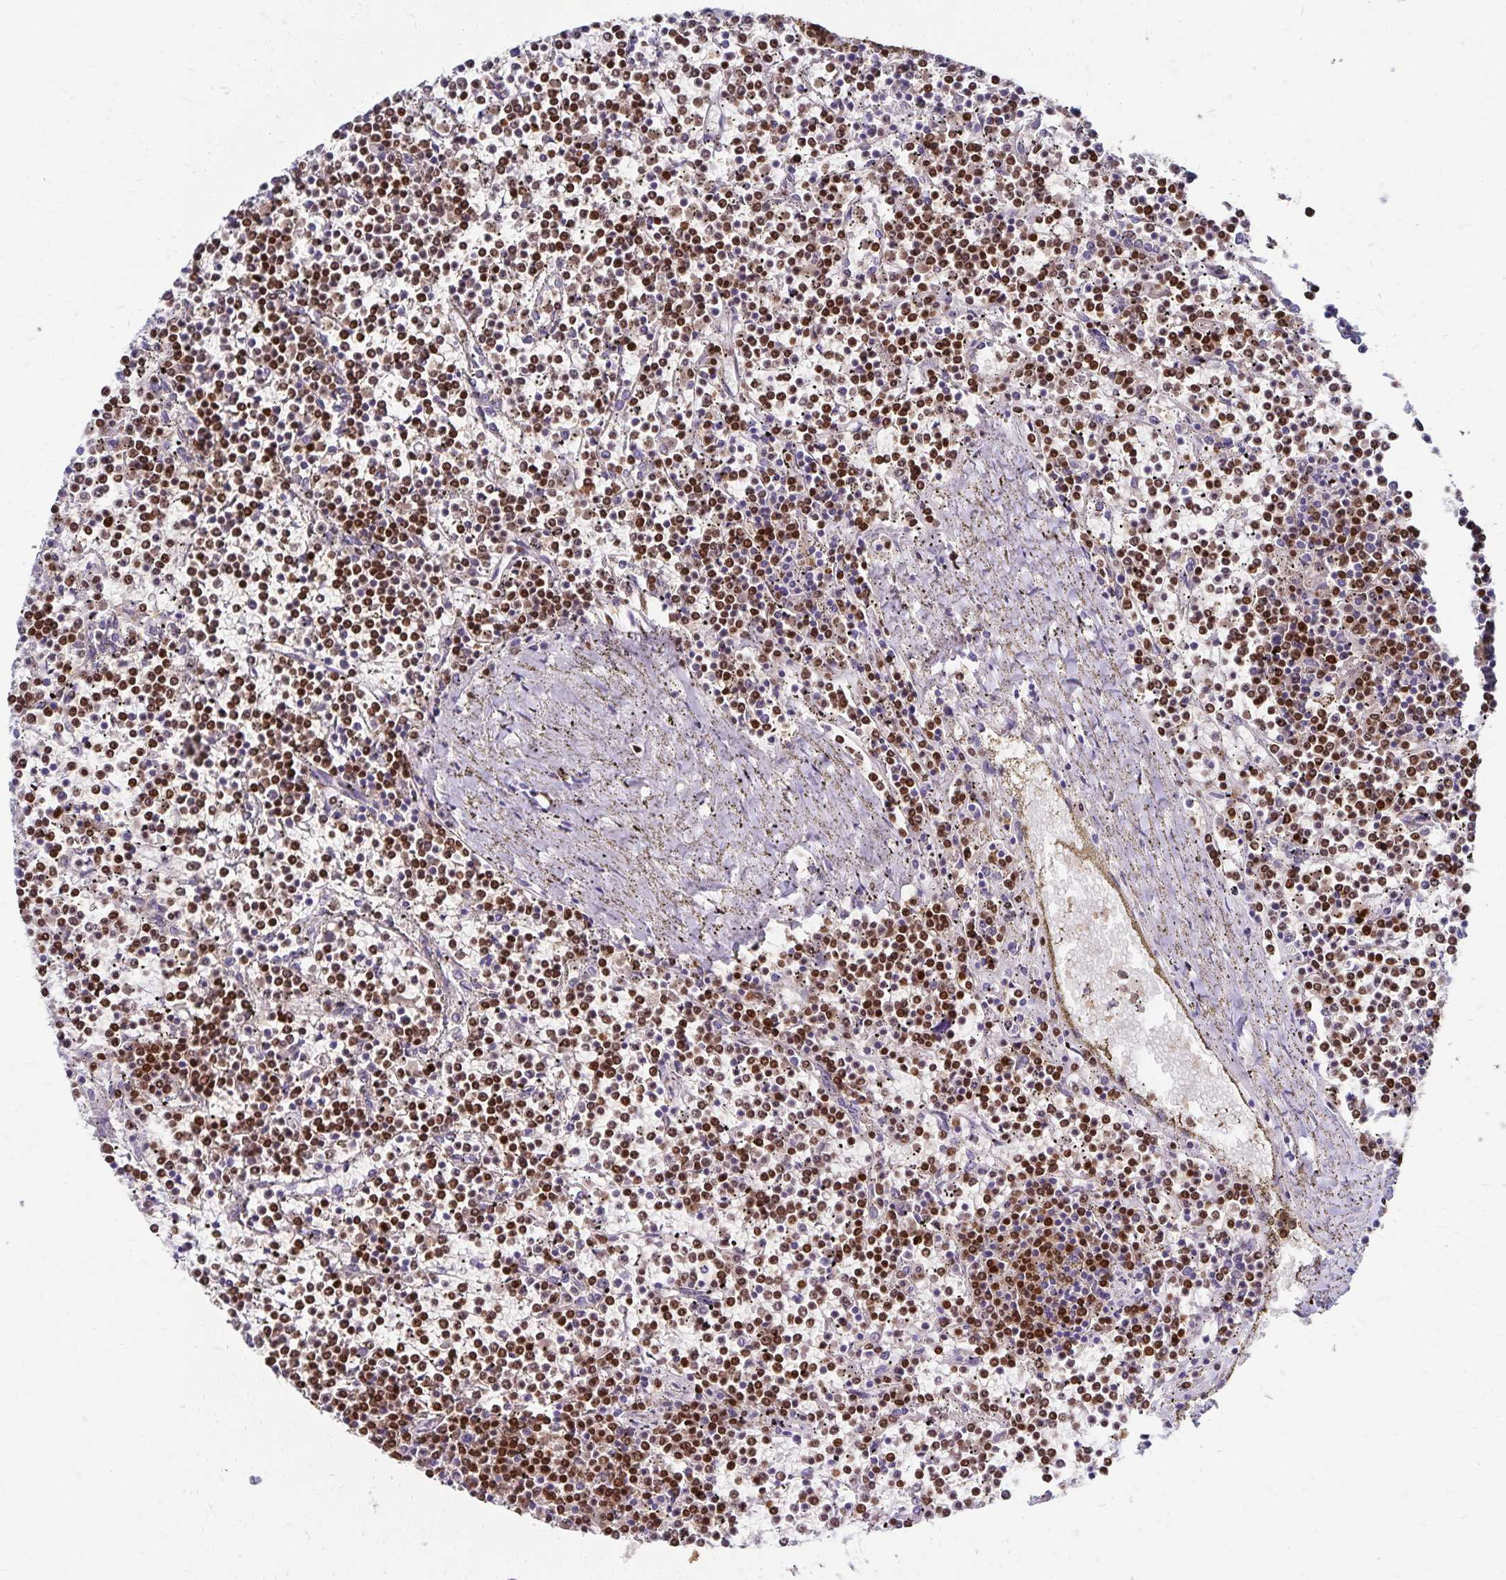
{"staining": {"intensity": "strong", "quantity": "25%-75%", "location": "nuclear"}, "tissue": "lymphoma", "cell_type": "Tumor cells", "image_type": "cancer", "snomed": [{"axis": "morphology", "description": "Malignant lymphoma, non-Hodgkin's type, Low grade"}, {"axis": "topography", "description": "Spleen"}], "caption": "Immunohistochemical staining of human low-grade malignant lymphoma, non-Hodgkin's type reveals high levels of strong nuclear protein expression in approximately 25%-75% of tumor cells. The staining was performed using DAB (3,3'-diaminobenzidine) to visualize the protein expression in brown, while the nuclei were stained in blue with hematoxylin (Magnification: 20x).", "gene": "PAX5", "patient": {"sex": "female", "age": 19}}